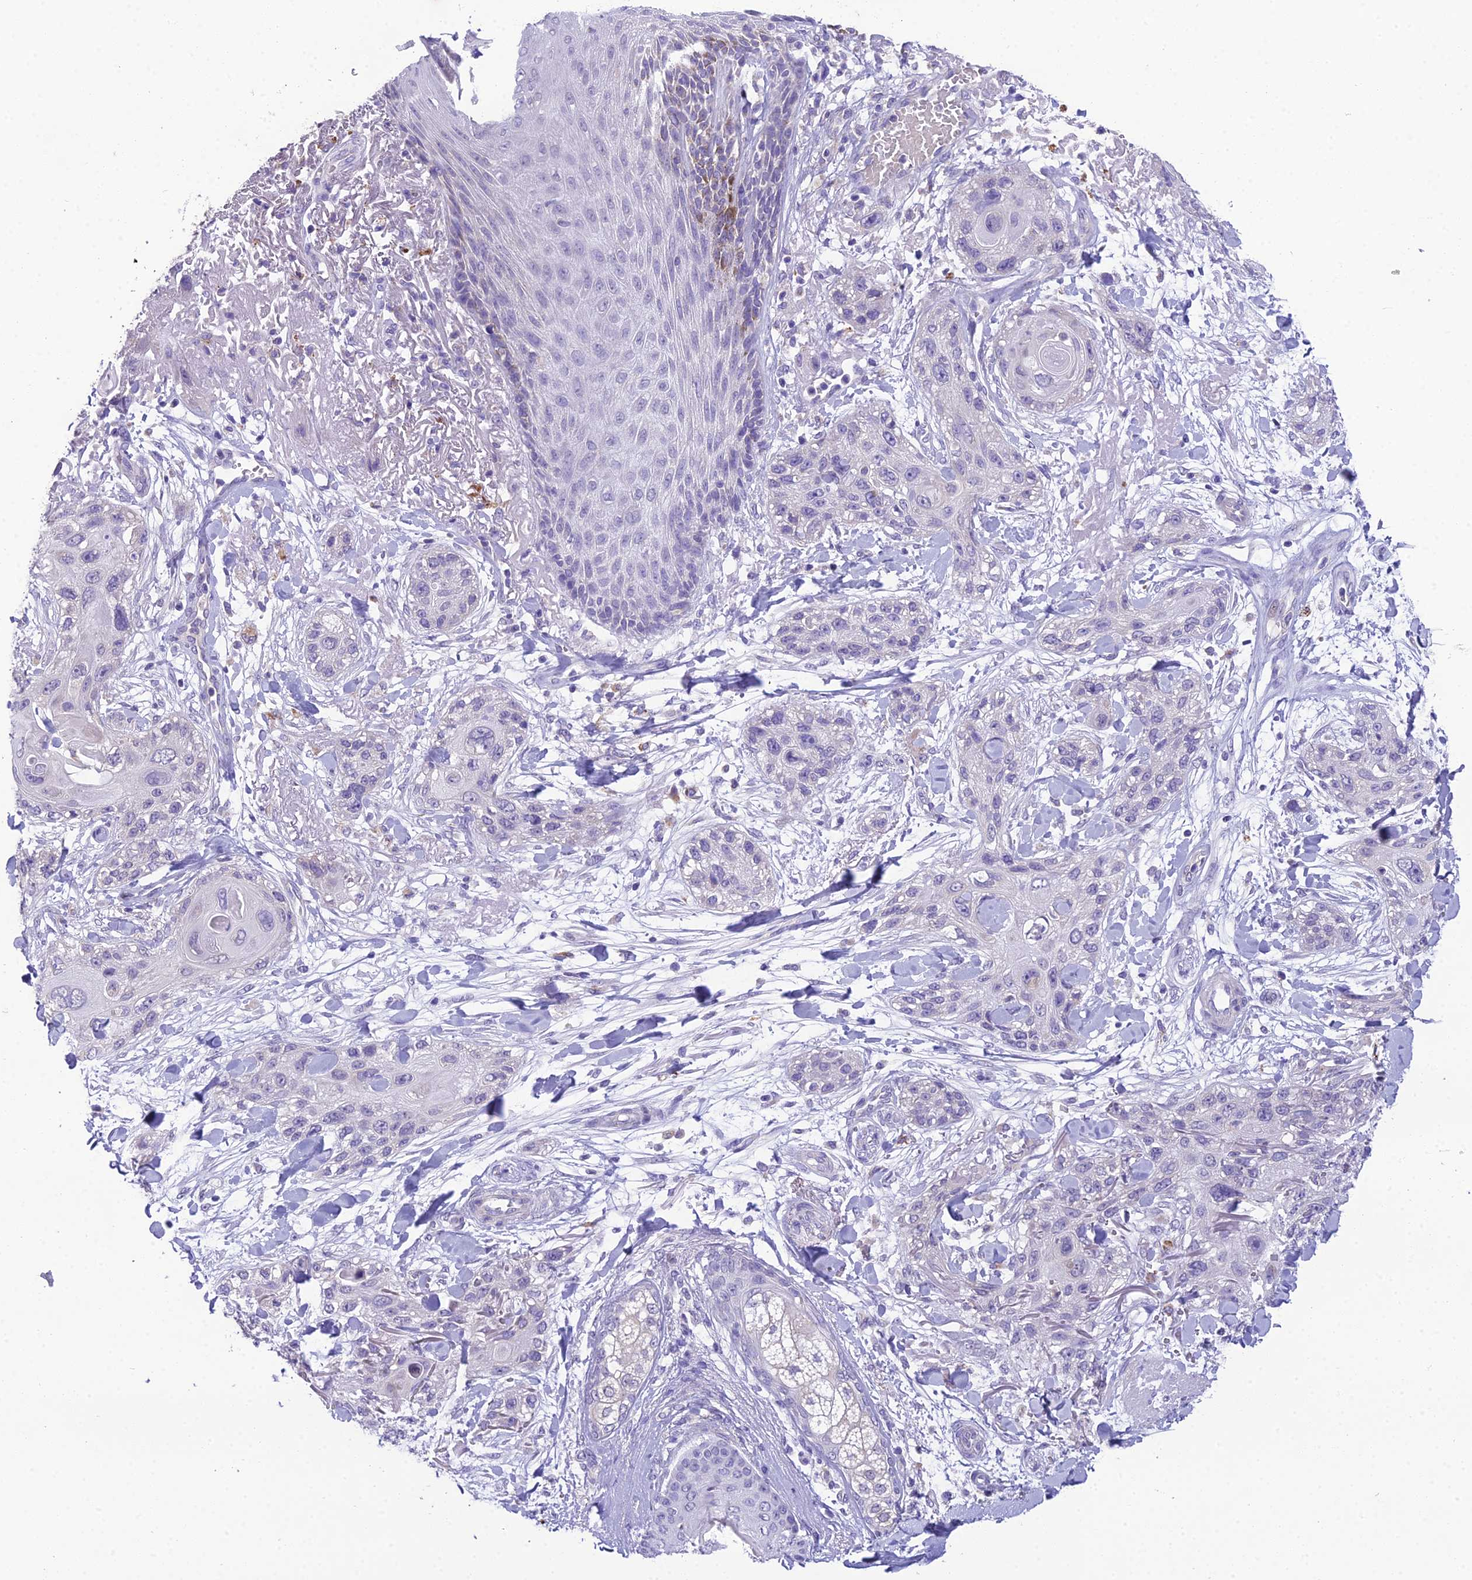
{"staining": {"intensity": "negative", "quantity": "none", "location": "none"}, "tissue": "skin cancer", "cell_type": "Tumor cells", "image_type": "cancer", "snomed": [{"axis": "morphology", "description": "Normal tissue, NOS"}, {"axis": "morphology", "description": "Squamous cell carcinoma, NOS"}, {"axis": "topography", "description": "Skin"}], "caption": "Skin cancer stained for a protein using immunohistochemistry (IHC) exhibits no staining tumor cells.", "gene": "MIIP", "patient": {"sex": "male", "age": 72}}